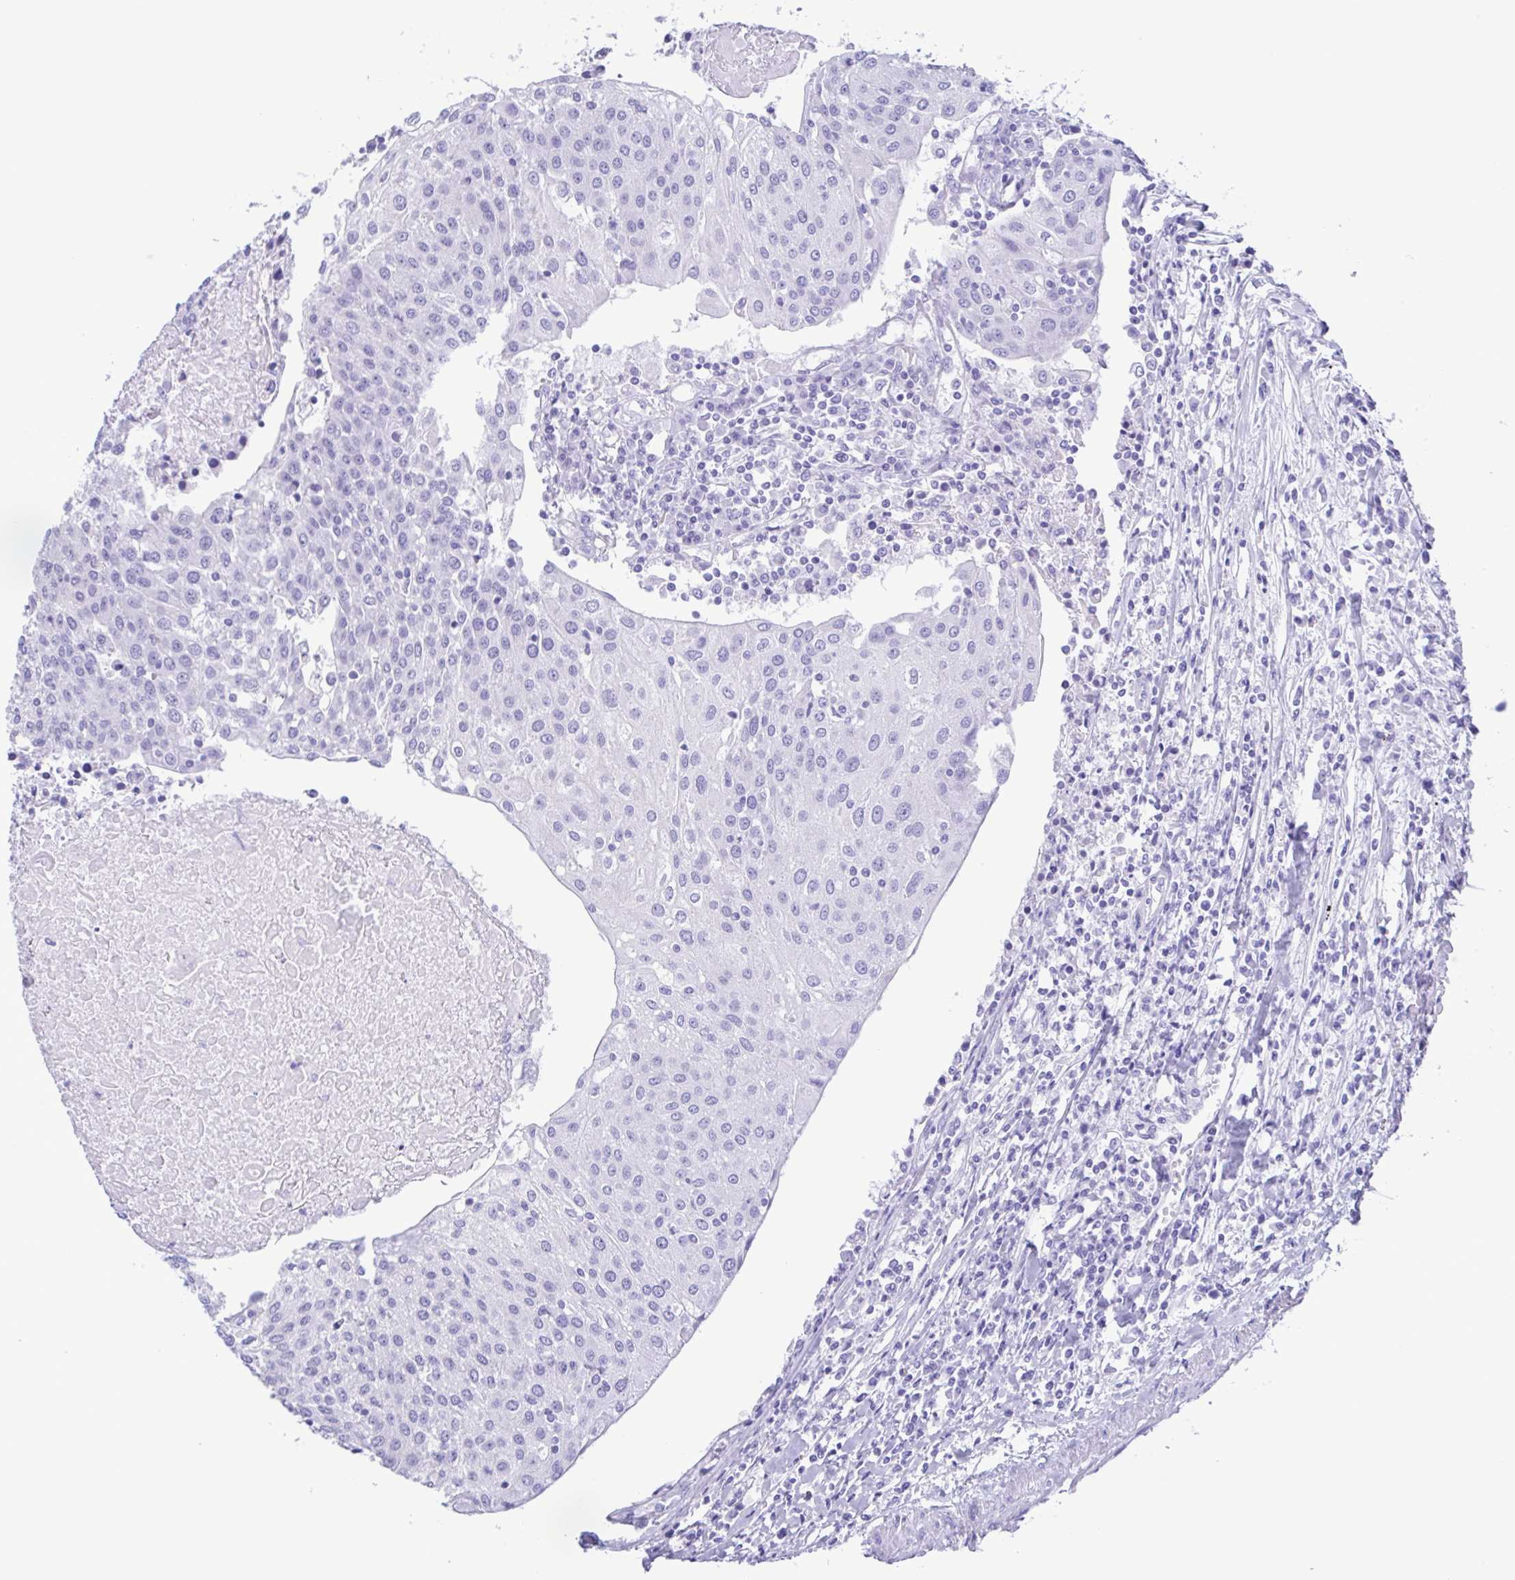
{"staining": {"intensity": "negative", "quantity": "none", "location": "none"}, "tissue": "urothelial cancer", "cell_type": "Tumor cells", "image_type": "cancer", "snomed": [{"axis": "morphology", "description": "Urothelial carcinoma, High grade"}, {"axis": "topography", "description": "Urinary bladder"}], "caption": "Immunohistochemistry photomicrograph of high-grade urothelial carcinoma stained for a protein (brown), which exhibits no staining in tumor cells.", "gene": "TSPY2", "patient": {"sex": "female", "age": 85}}